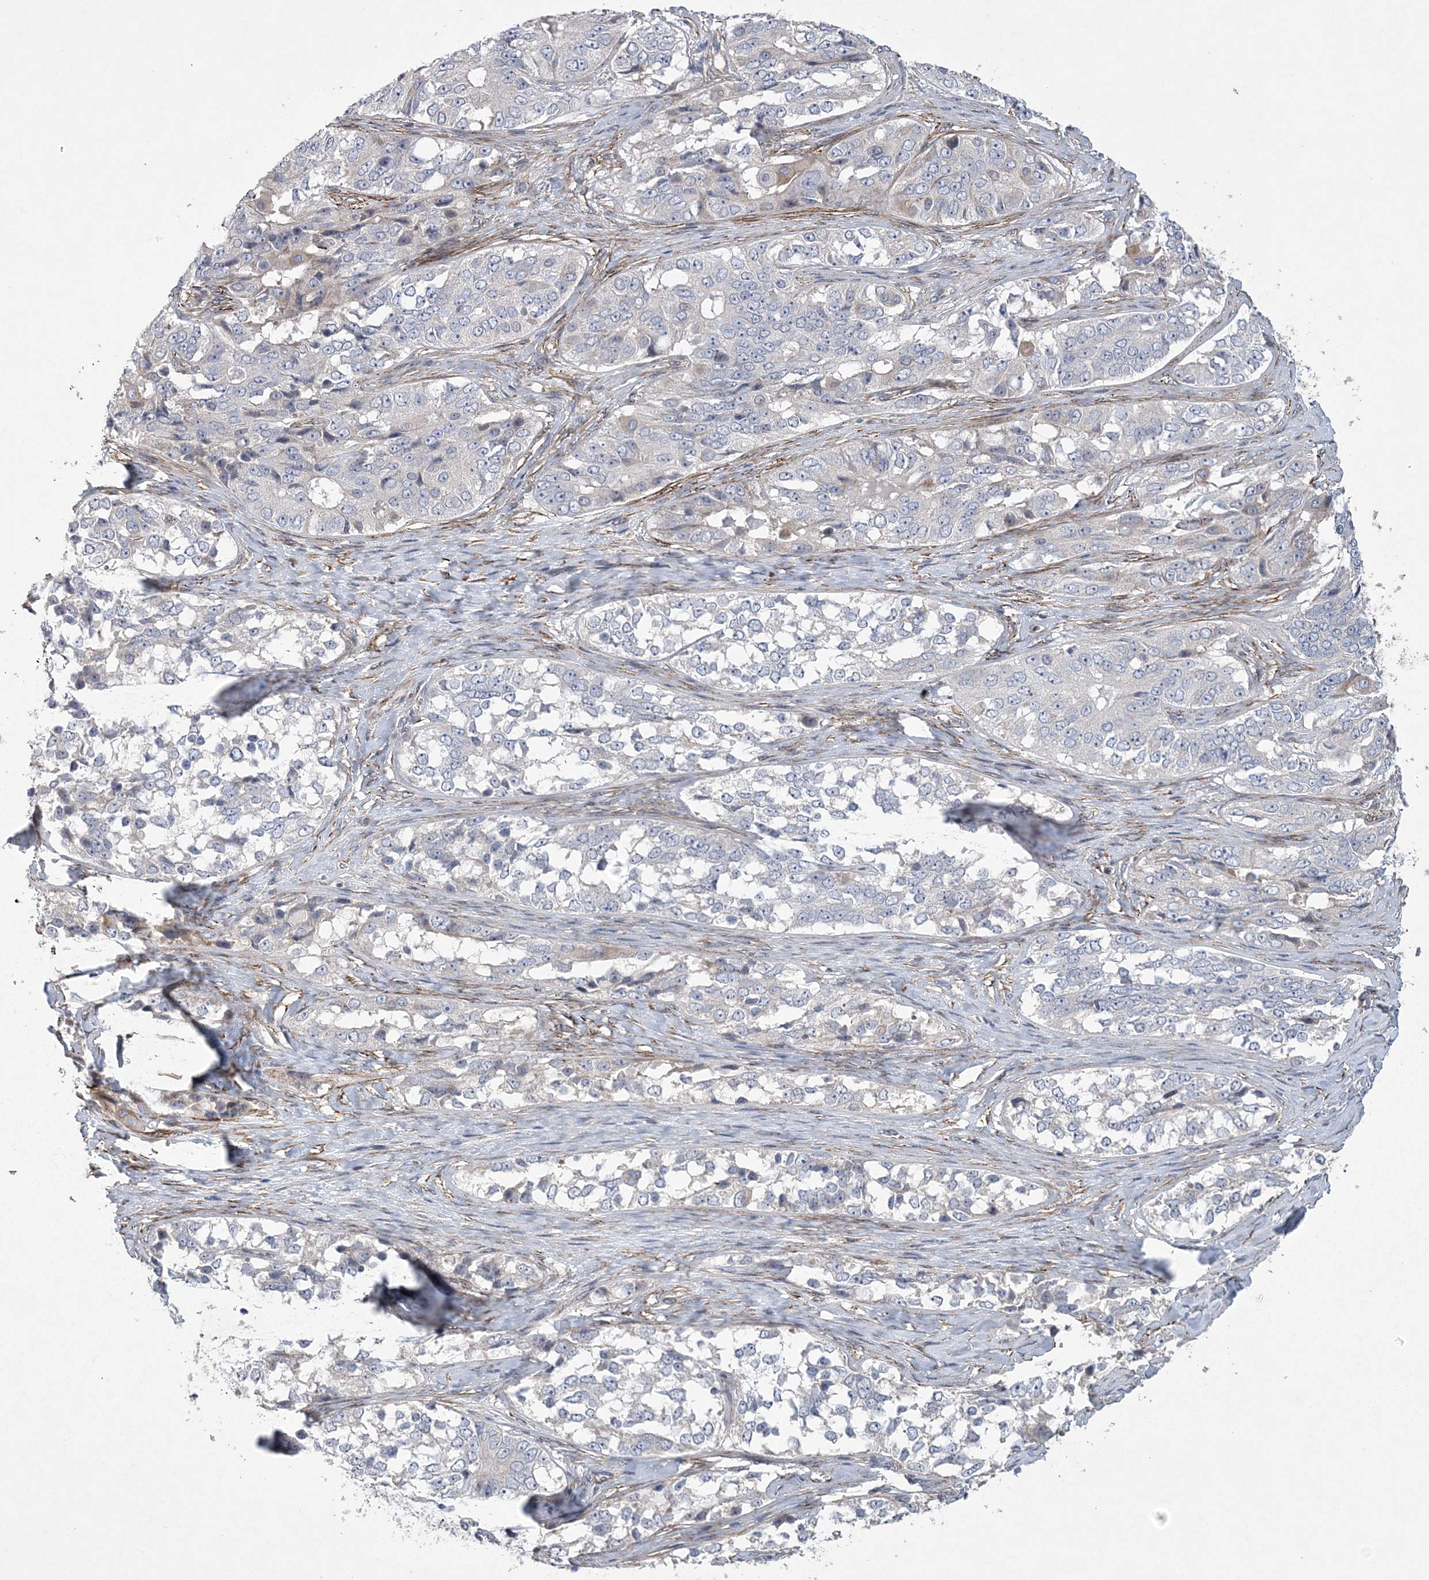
{"staining": {"intensity": "negative", "quantity": "none", "location": "none"}, "tissue": "ovarian cancer", "cell_type": "Tumor cells", "image_type": "cancer", "snomed": [{"axis": "morphology", "description": "Carcinoma, endometroid"}, {"axis": "topography", "description": "Ovary"}], "caption": "Endometroid carcinoma (ovarian) stained for a protein using immunohistochemistry (IHC) exhibits no expression tumor cells.", "gene": "ARSJ", "patient": {"sex": "female", "age": 51}}